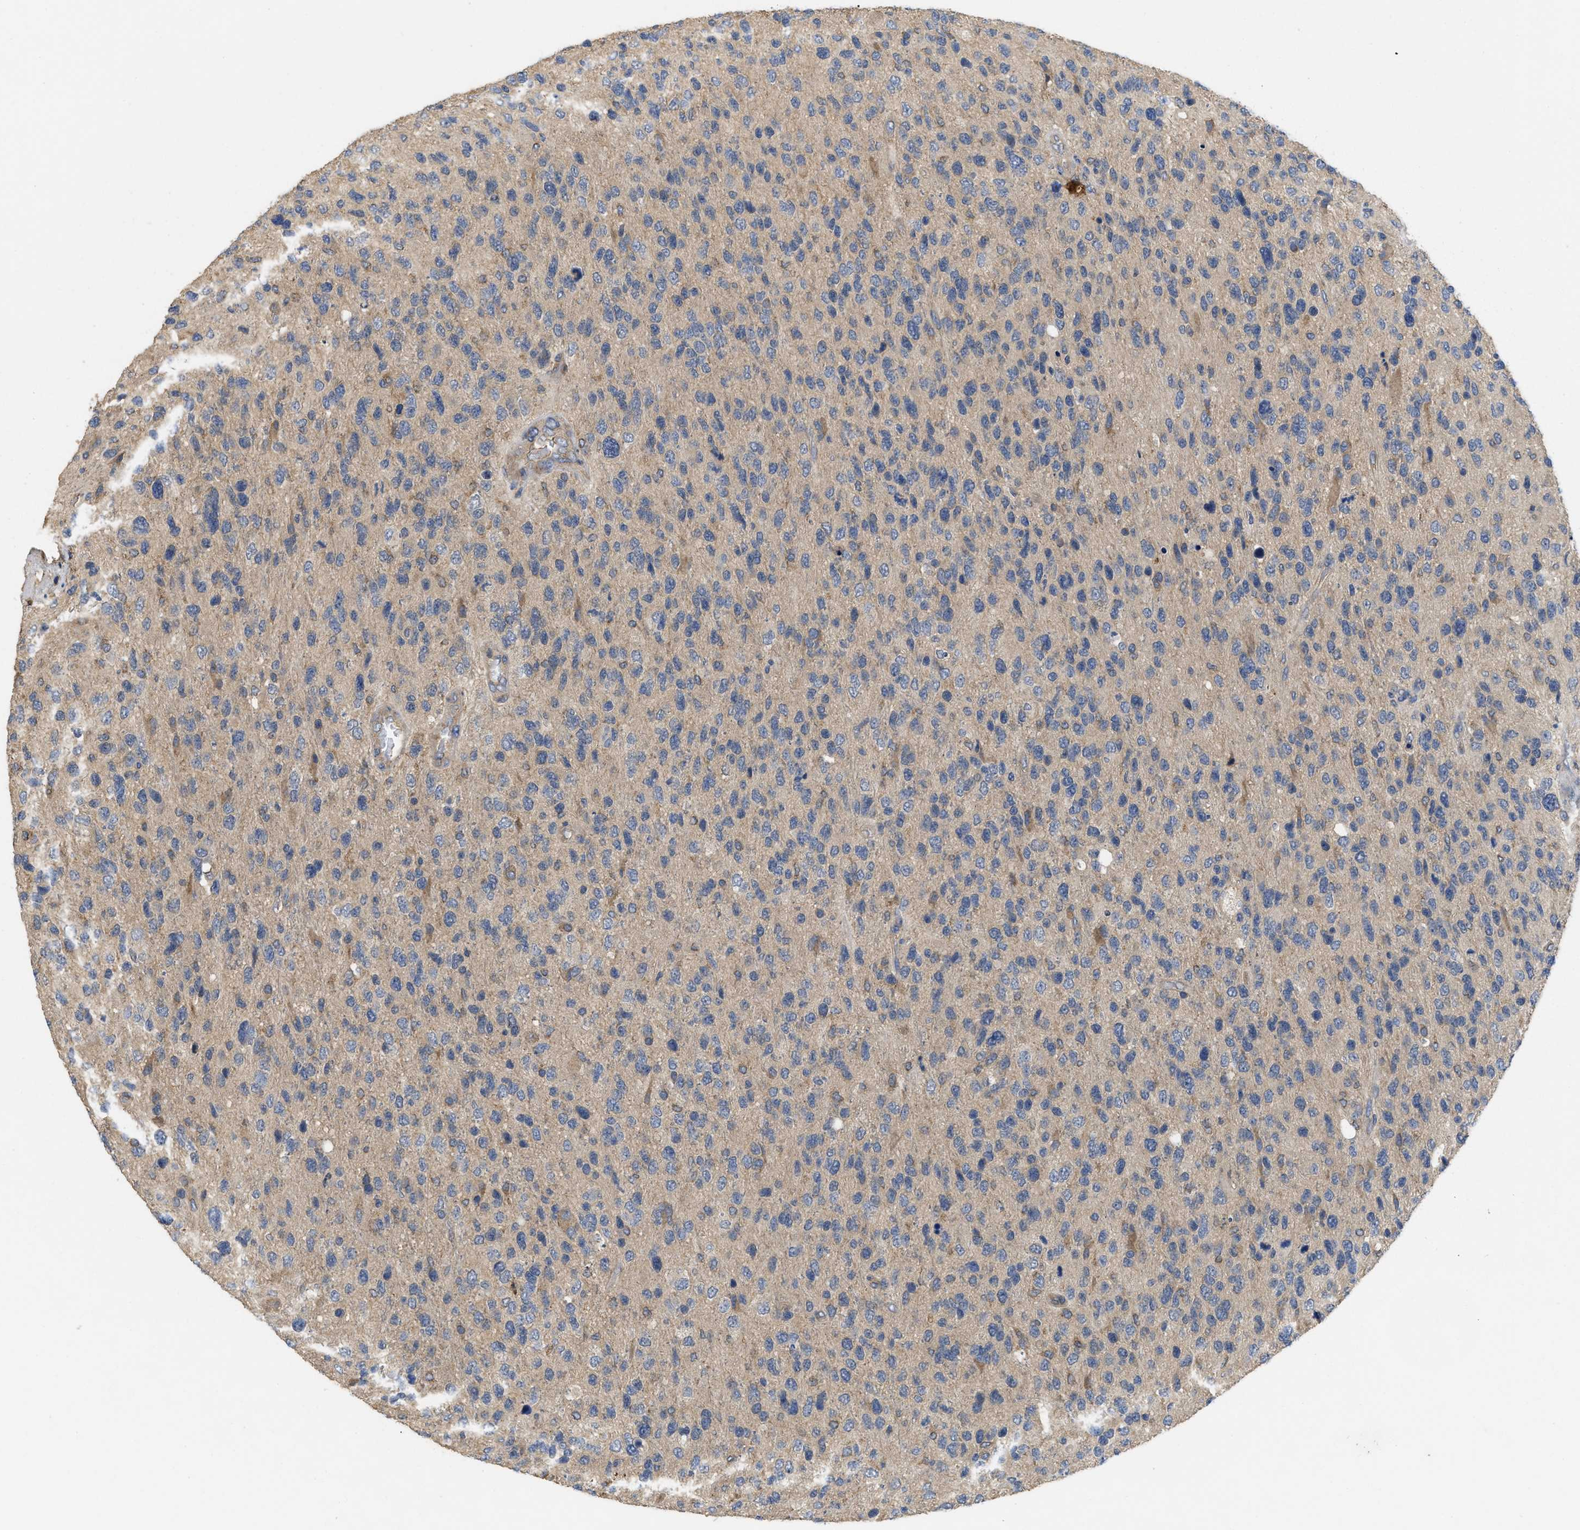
{"staining": {"intensity": "weak", "quantity": "<25%", "location": "cytoplasmic/membranous"}, "tissue": "glioma", "cell_type": "Tumor cells", "image_type": "cancer", "snomed": [{"axis": "morphology", "description": "Glioma, malignant, High grade"}, {"axis": "topography", "description": "Brain"}], "caption": "This is an immunohistochemistry (IHC) histopathology image of human high-grade glioma (malignant). There is no expression in tumor cells.", "gene": "RNF216", "patient": {"sex": "female", "age": 58}}